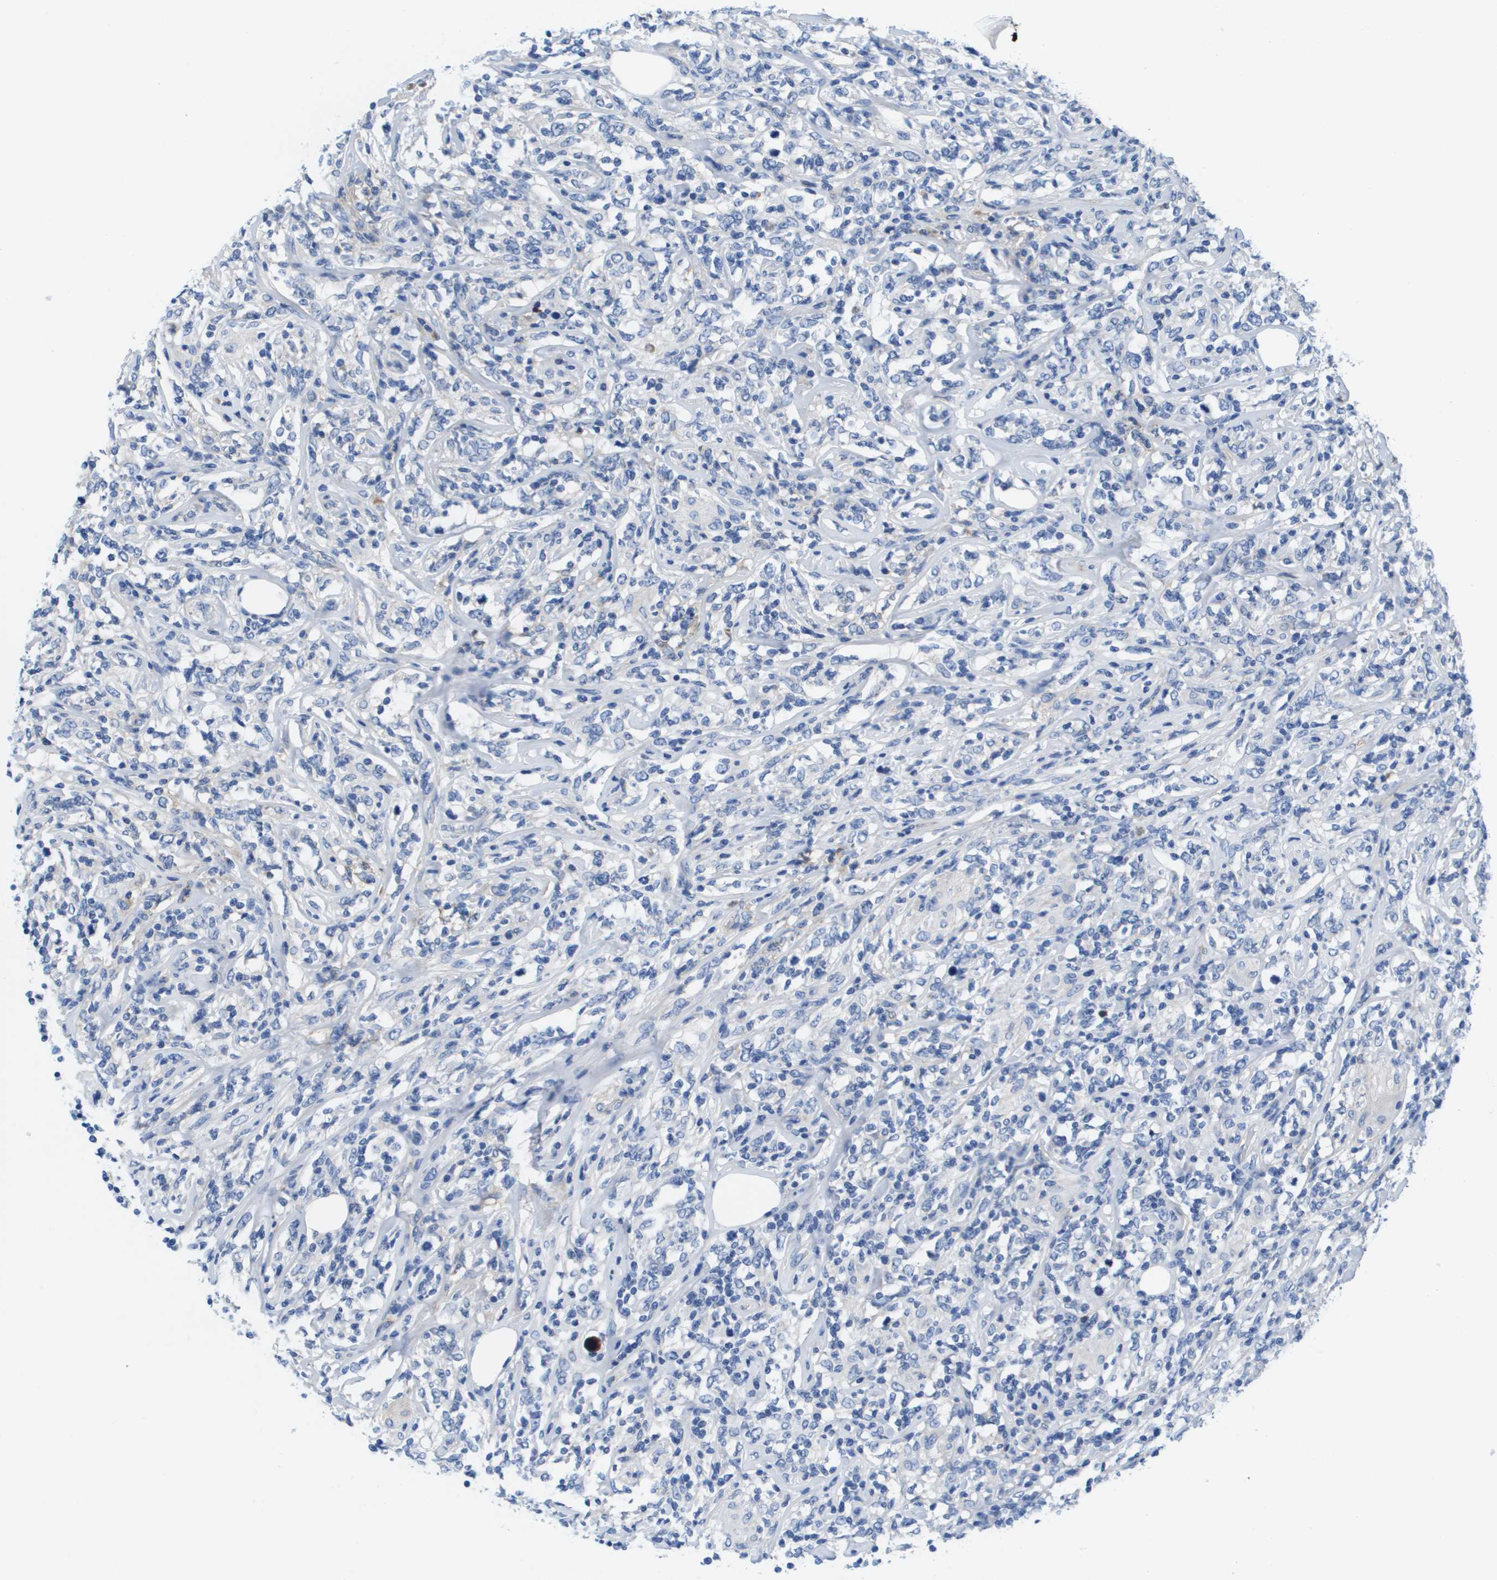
{"staining": {"intensity": "negative", "quantity": "none", "location": "none"}, "tissue": "lymphoma", "cell_type": "Tumor cells", "image_type": "cancer", "snomed": [{"axis": "morphology", "description": "Malignant lymphoma, non-Hodgkin's type, High grade"}, {"axis": "topography", "description": "Lymph node"}], "caption": "This is an IHC micrograph of human lymphoma. There is no staining in tumor cells.", "gene": "APOA1", "patient": {"sex": "male", "age": 61}}